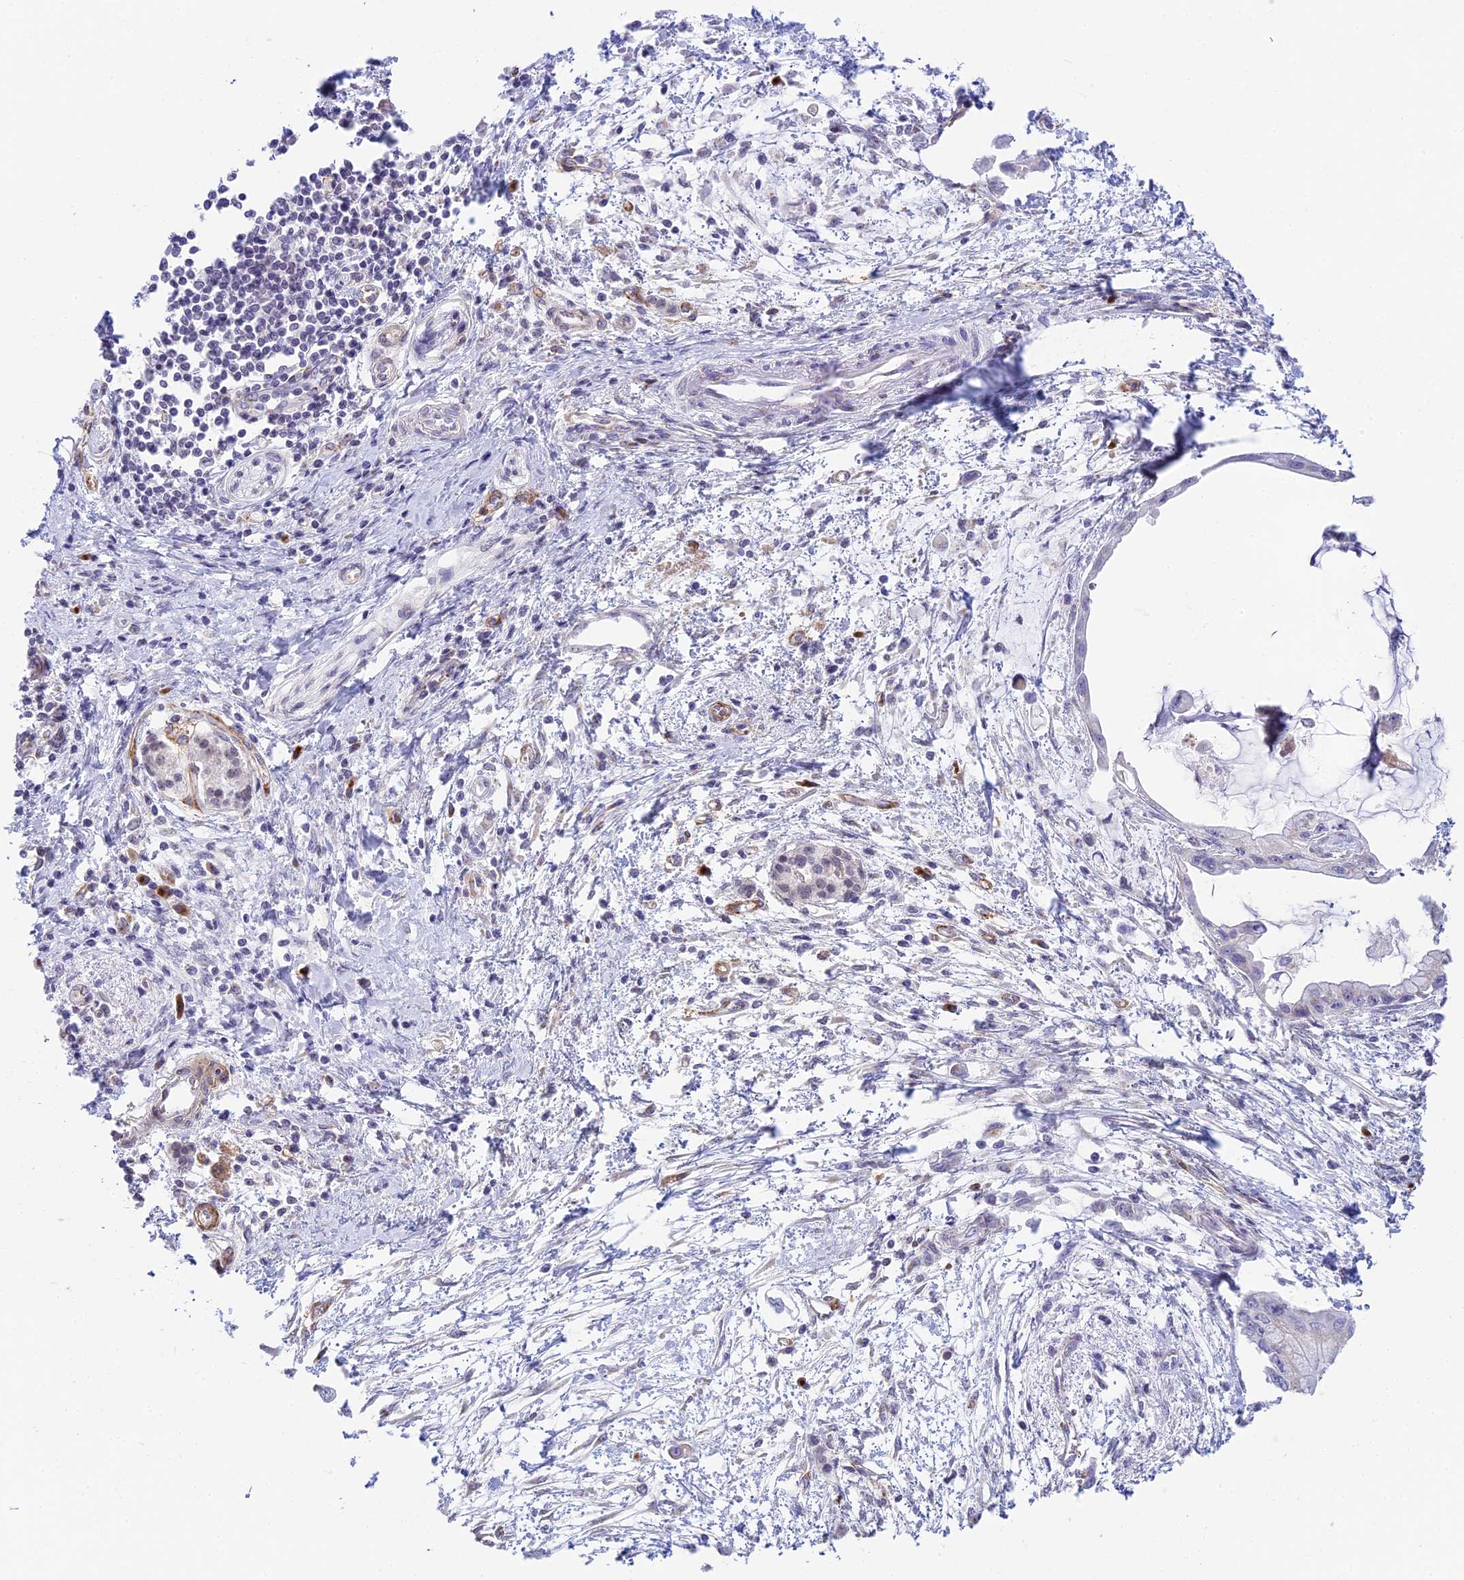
{"staining": {"intensity": "negative", "quantity": "none", "location": "none"}, "tissue": "pancreatic cancer", "cell_type": "Tumor cells", "image_type": "cancer", "snomed": [{"axis": "morphology", "description": "Adenocarcinoma, NOS"}, {"axis": "topography", "description": "Pancreas"}], "caption": "Immunohistochemical staining of pancreatic adenocarcinoma exhibits no significant staining in tumor cells.", "gene": "HEATR5B", "patient": {"sex": "male", "age": 48}}